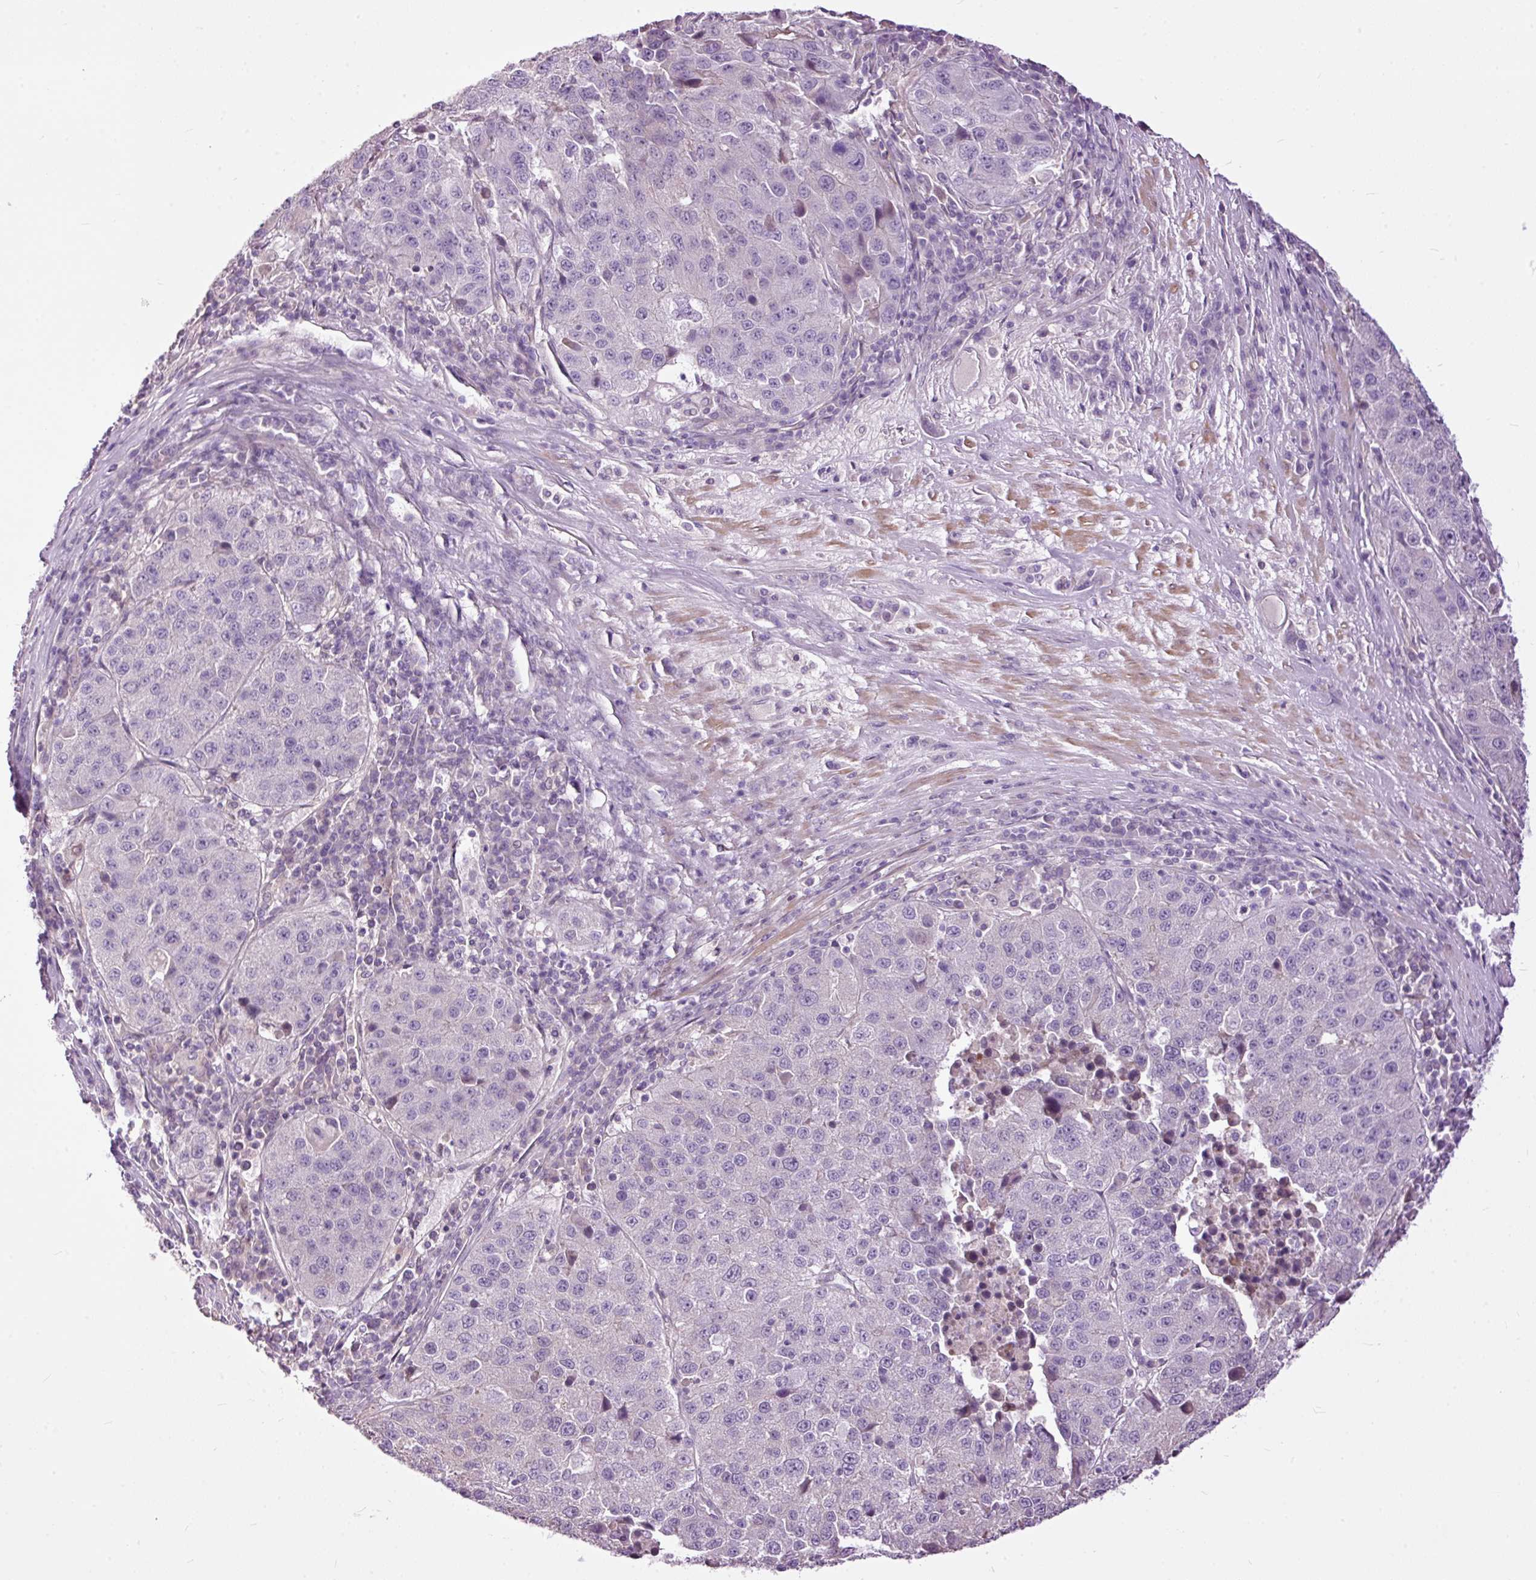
{"staining": {"intensity": "negative", "quantity": "none", "location": "none"}, "tissue": "stomach cancer", "cell_type": "Tumor cells", "image_type": "cancer", "snomed": [{"axis": "morphology", "description": "Adenocarcinoma, NOS"}, {"axis": "topography", "description": "Stomach"}], "caption": "The histopathology image demonstrates no significant expression in tumor cells of stomach adenocarcinoma.", "gene": "FCRL4", "patient": {"sex": "male", "age": 71}}